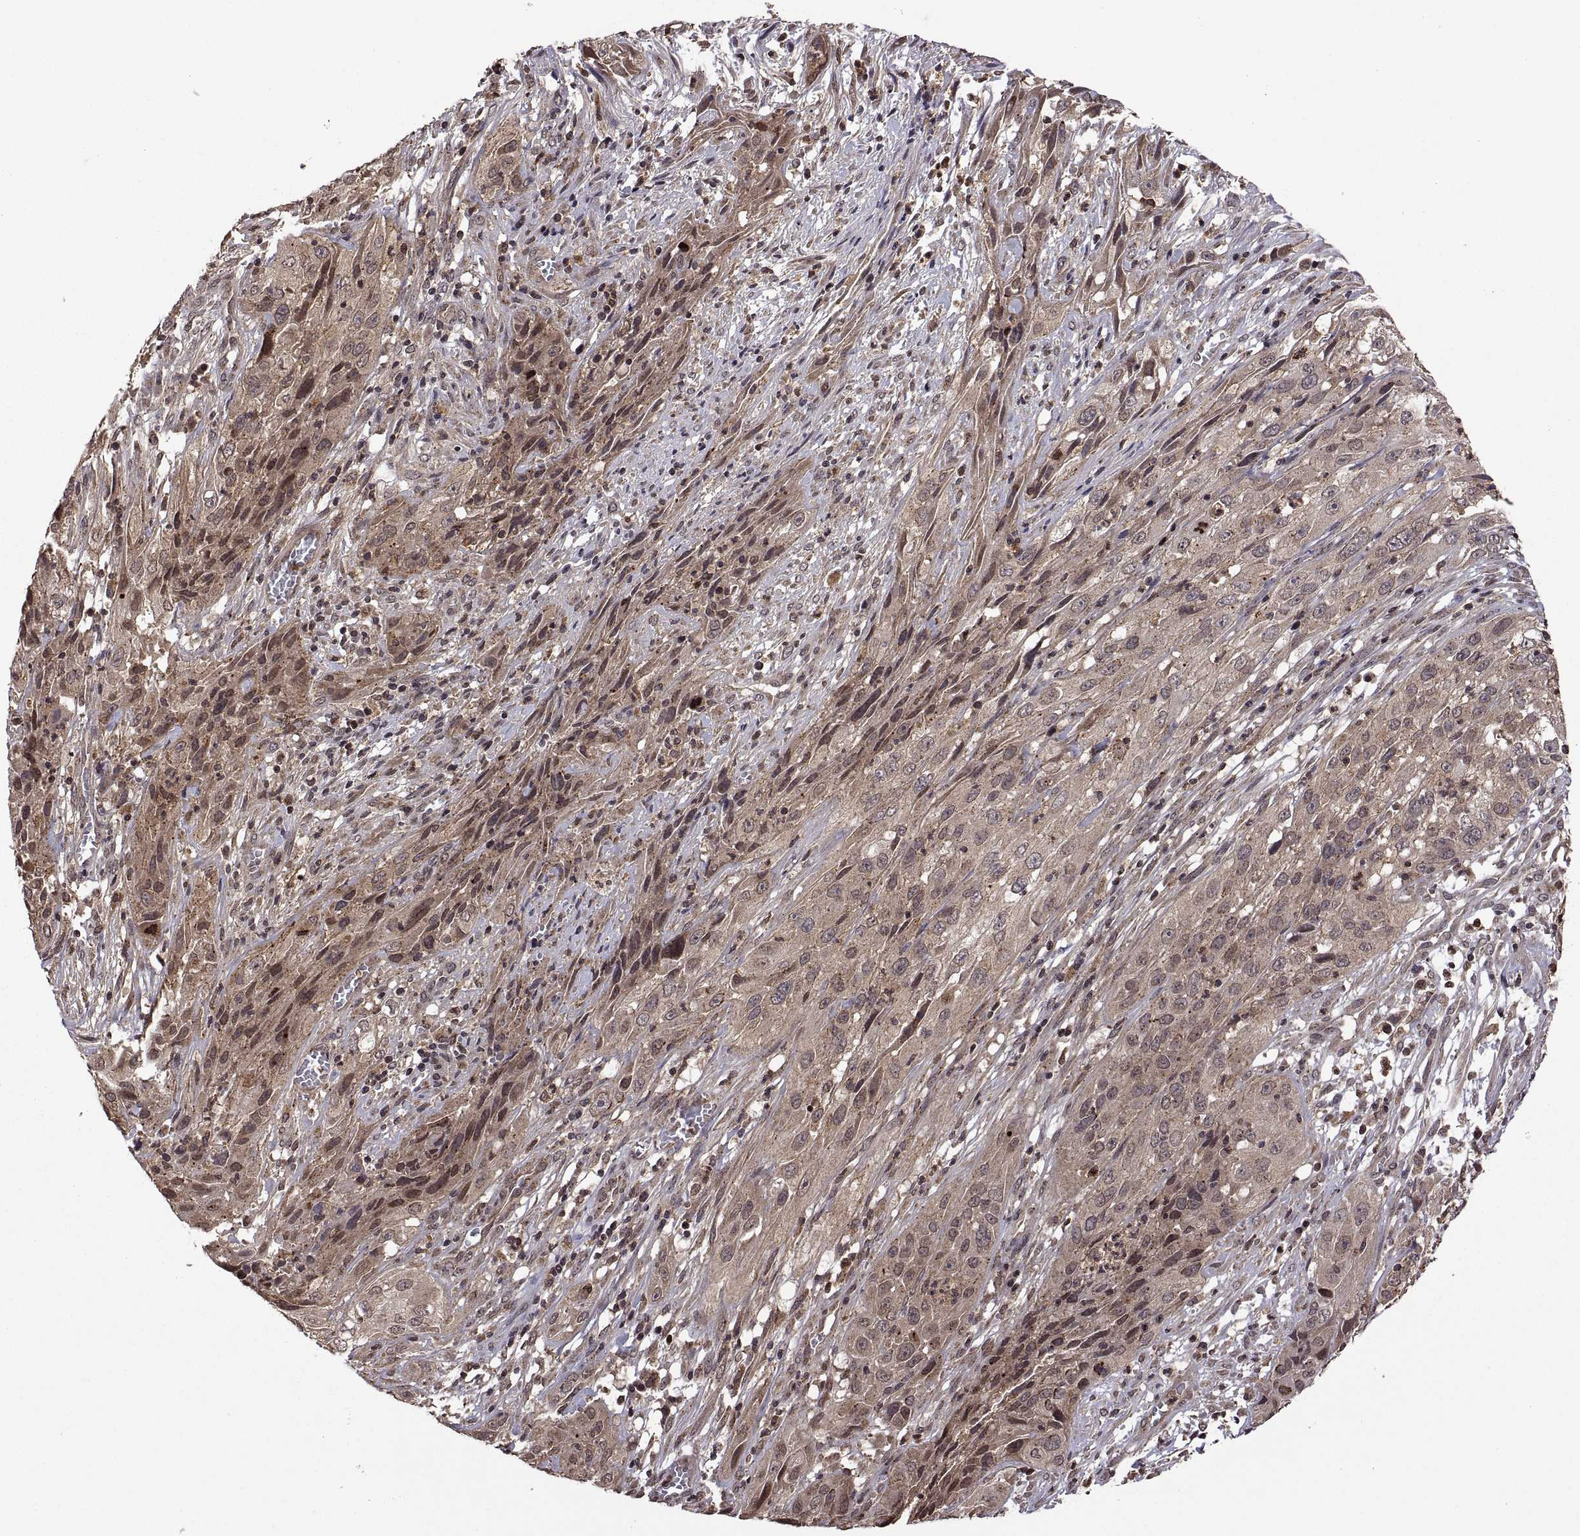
{"staining": {"intensity": "weak", "quantity": ">75%", "location": "cytoplasmic/membranous"}, "tissue": "cervical cancer", "cell_type": "Tumor cells", "image_type": "cancer", "snomed": [{"axis": "morphology", "description": "Squamous cell carcinoma, NOS"}, {"axis": "topography", "description": "Cervix"}], "caption": "Squamous cell carcinoma (cervical) stained for a protein exhibits weak cytoplasmic/membranous positivity in tumor cells. Nuclei are stained in blue.", "gene": "ZNRF2", "patient": {"sex": "female", "age": 32}}